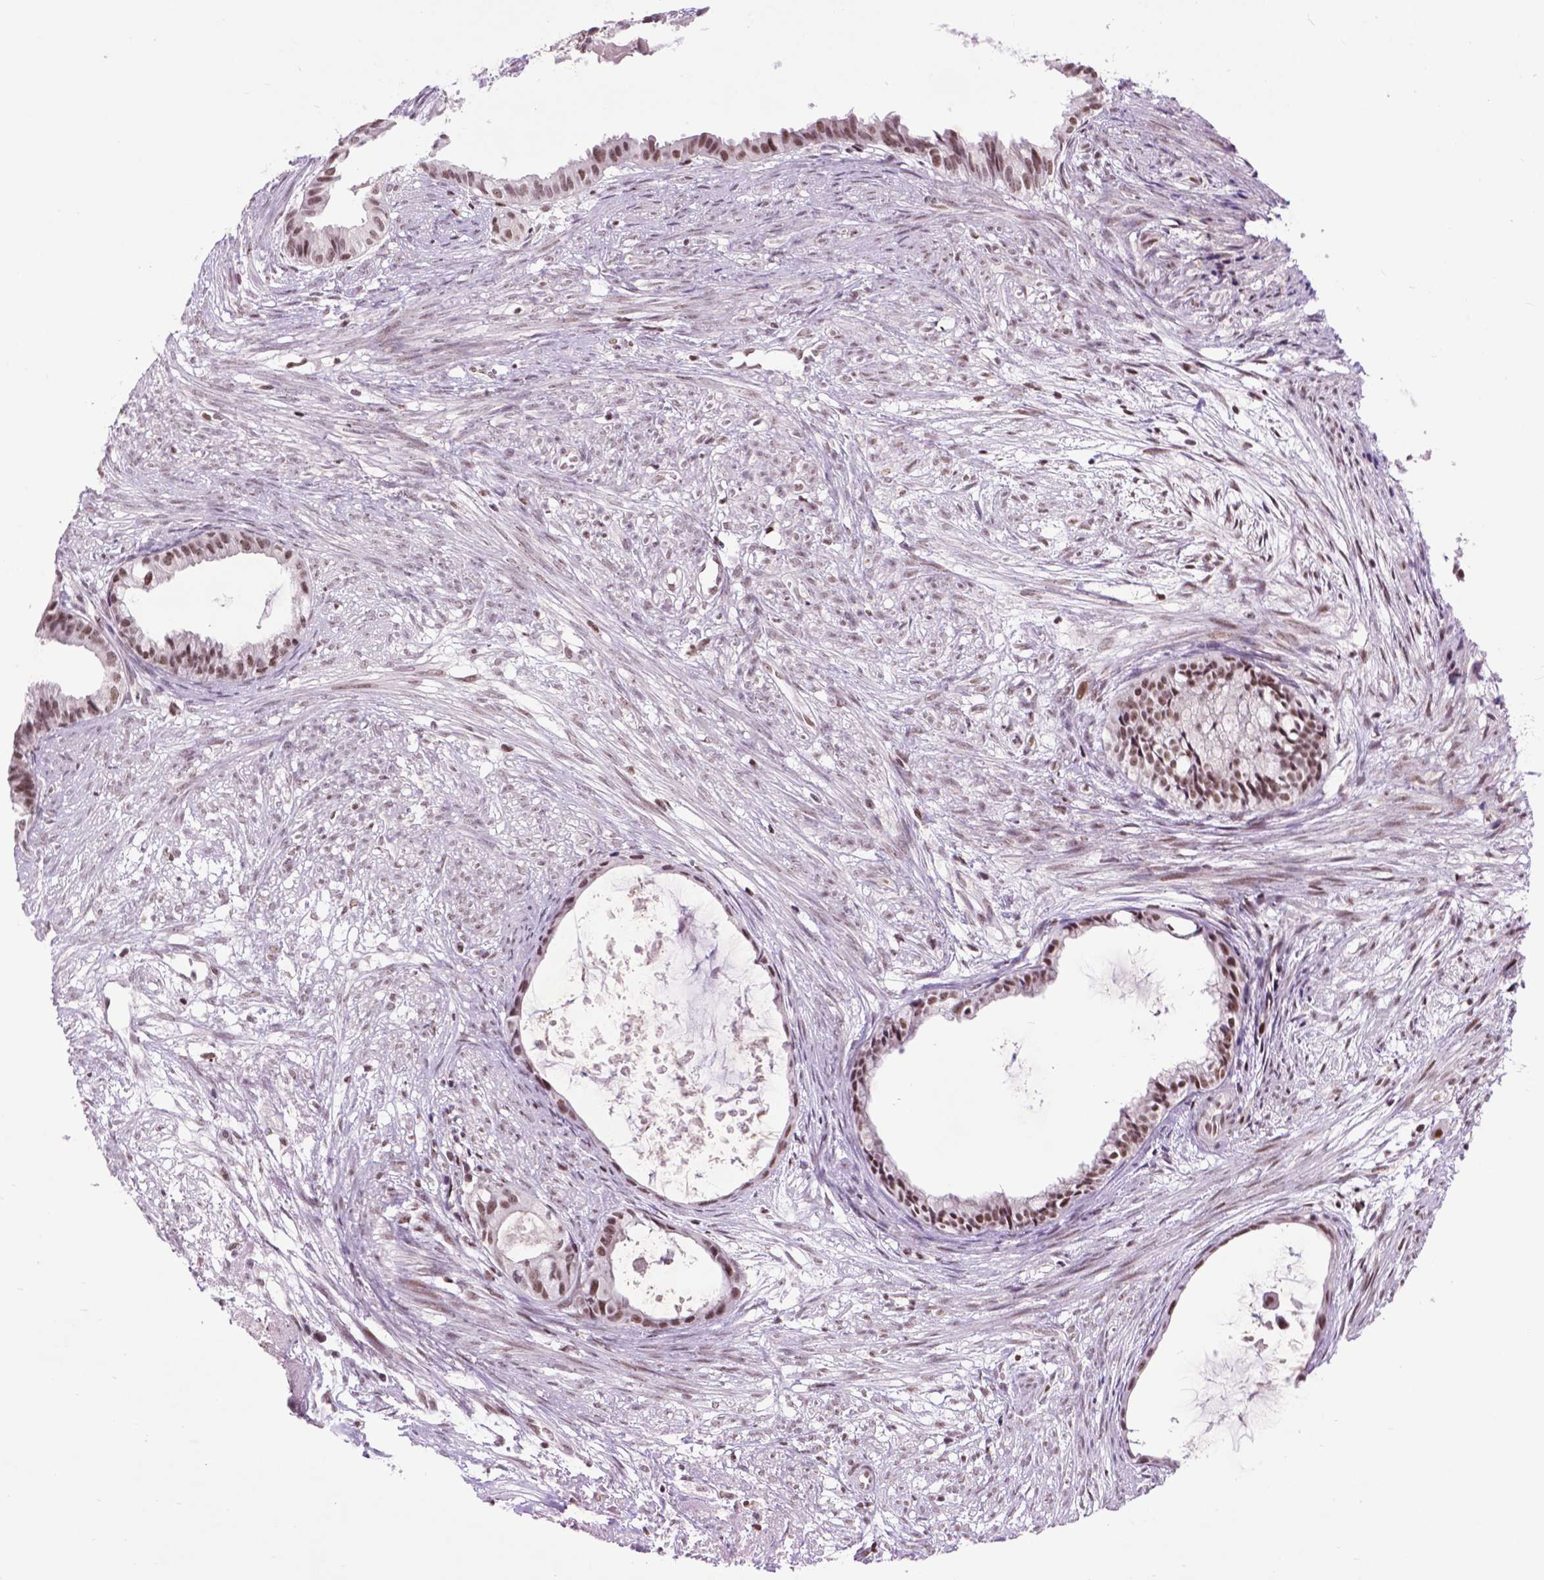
{"staining": {"intensity": "moderate", "quantity": ">75%", "location": "nuclear"}, "tissue": "endometrial cancer", "cell_type": "Tumor cells", "image_type": "cancer", "snomed": [{"axis": "morphology", "description": "Adenocarcinoma, NOS"}, {"axis": "topography", "description": "Endometrium"}], "caption": "IHC (DAB) staining of human endometrial adenocarcinoma reveals moderate nuclear protein expression in approximately >75% of tumor cells.", "gene": "EAF1", "patient": {"sex": "female", "age": 86}}